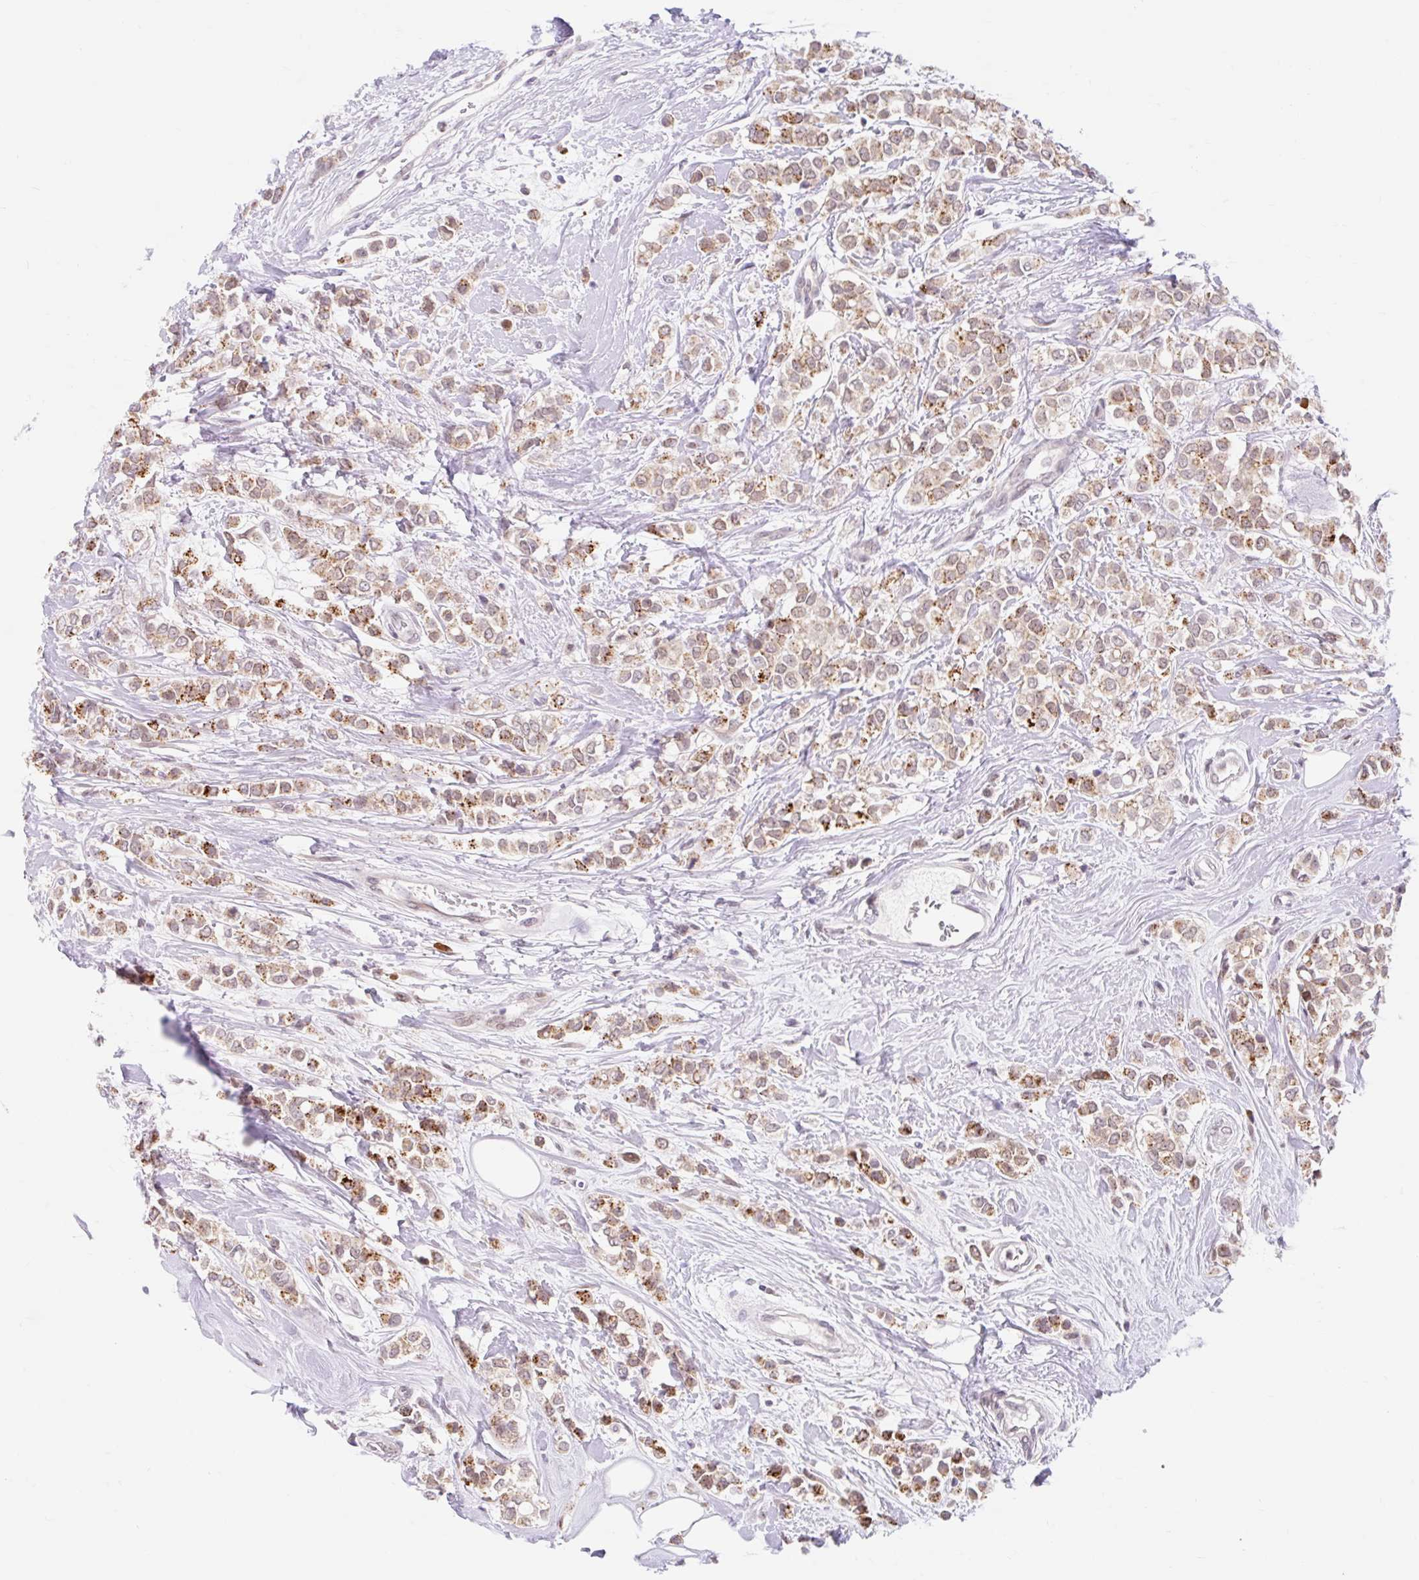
{"staining": {"intensity": "negative", "quantity": "none", "location": "none"}, "tissue": "breast cancer", "cell_type": "Tumor cells", "image_type": "cancer", "snomed": [{"axis": "morphology", "description": "Lobular carcinoma"}, {"axis": "topography", "description": "Breast"}], "caption": "The immunohistochemistry (IHC) photomicrograph has no significant staining in tumor cells of breast cancer (lobular carcinoma) tissue.", "gene": "SRSF10", "patient": {"sex": "female", "age": 68}}